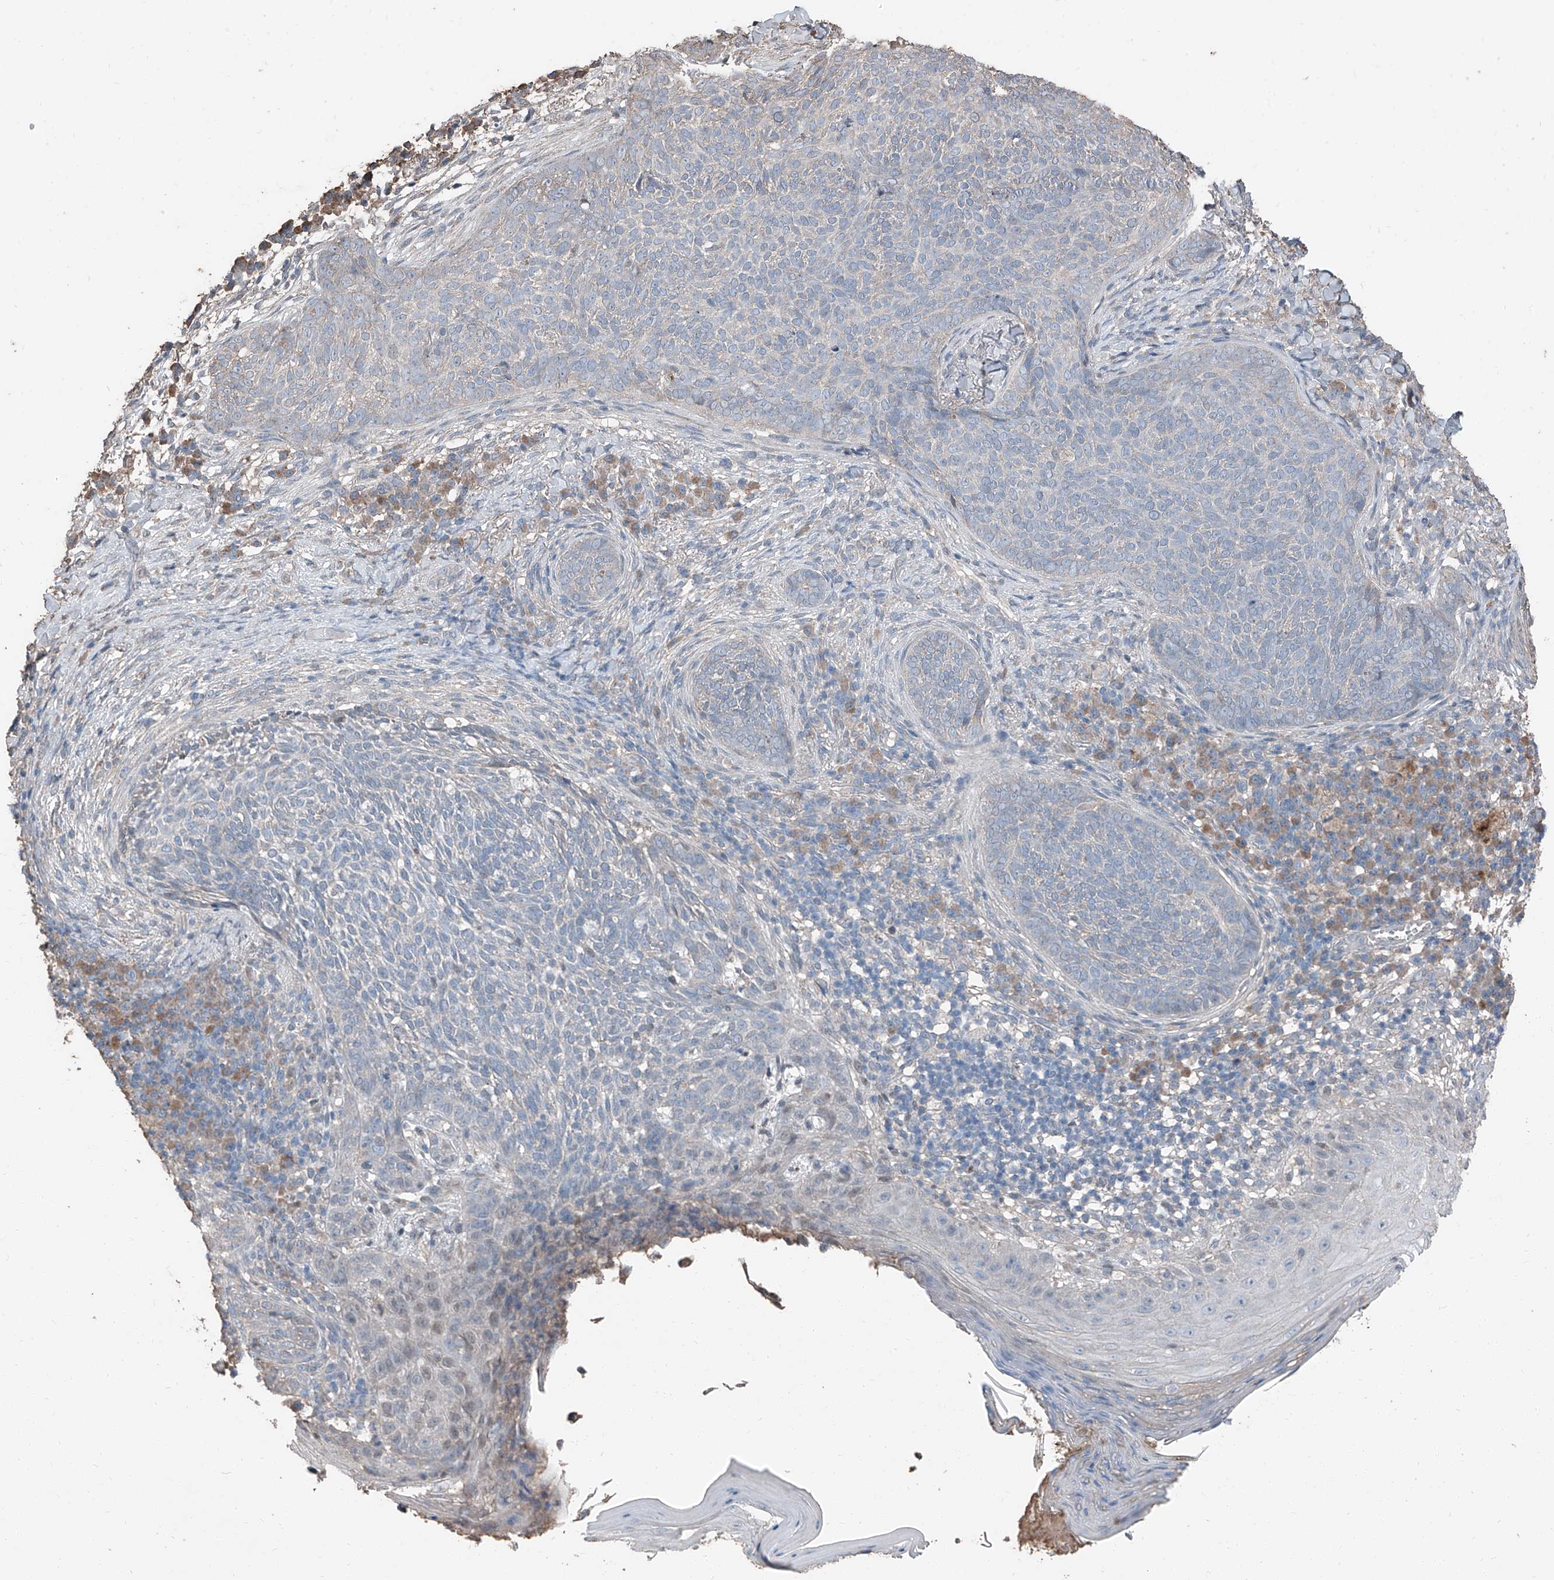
{"staining": {"intensity": "negative", "quantity": "none", "location": "none"}, "tissue": "skin cancer", "cell_type": "Tumor cells", "image_type": "cancer", "snomed": [{"axis": "morphology", "description": "Basal cell carcinoma"}, {"axis": "topography", "description": "Skin"}], "caption": "An IHC image of skin cancer (basal cell carcinoma) is shown. There is no staining in tumor cells of skin cancer (basal cell carcinoma).", "gene": "MAMLD1", "patient": {"sex": "male", "age": 85}}